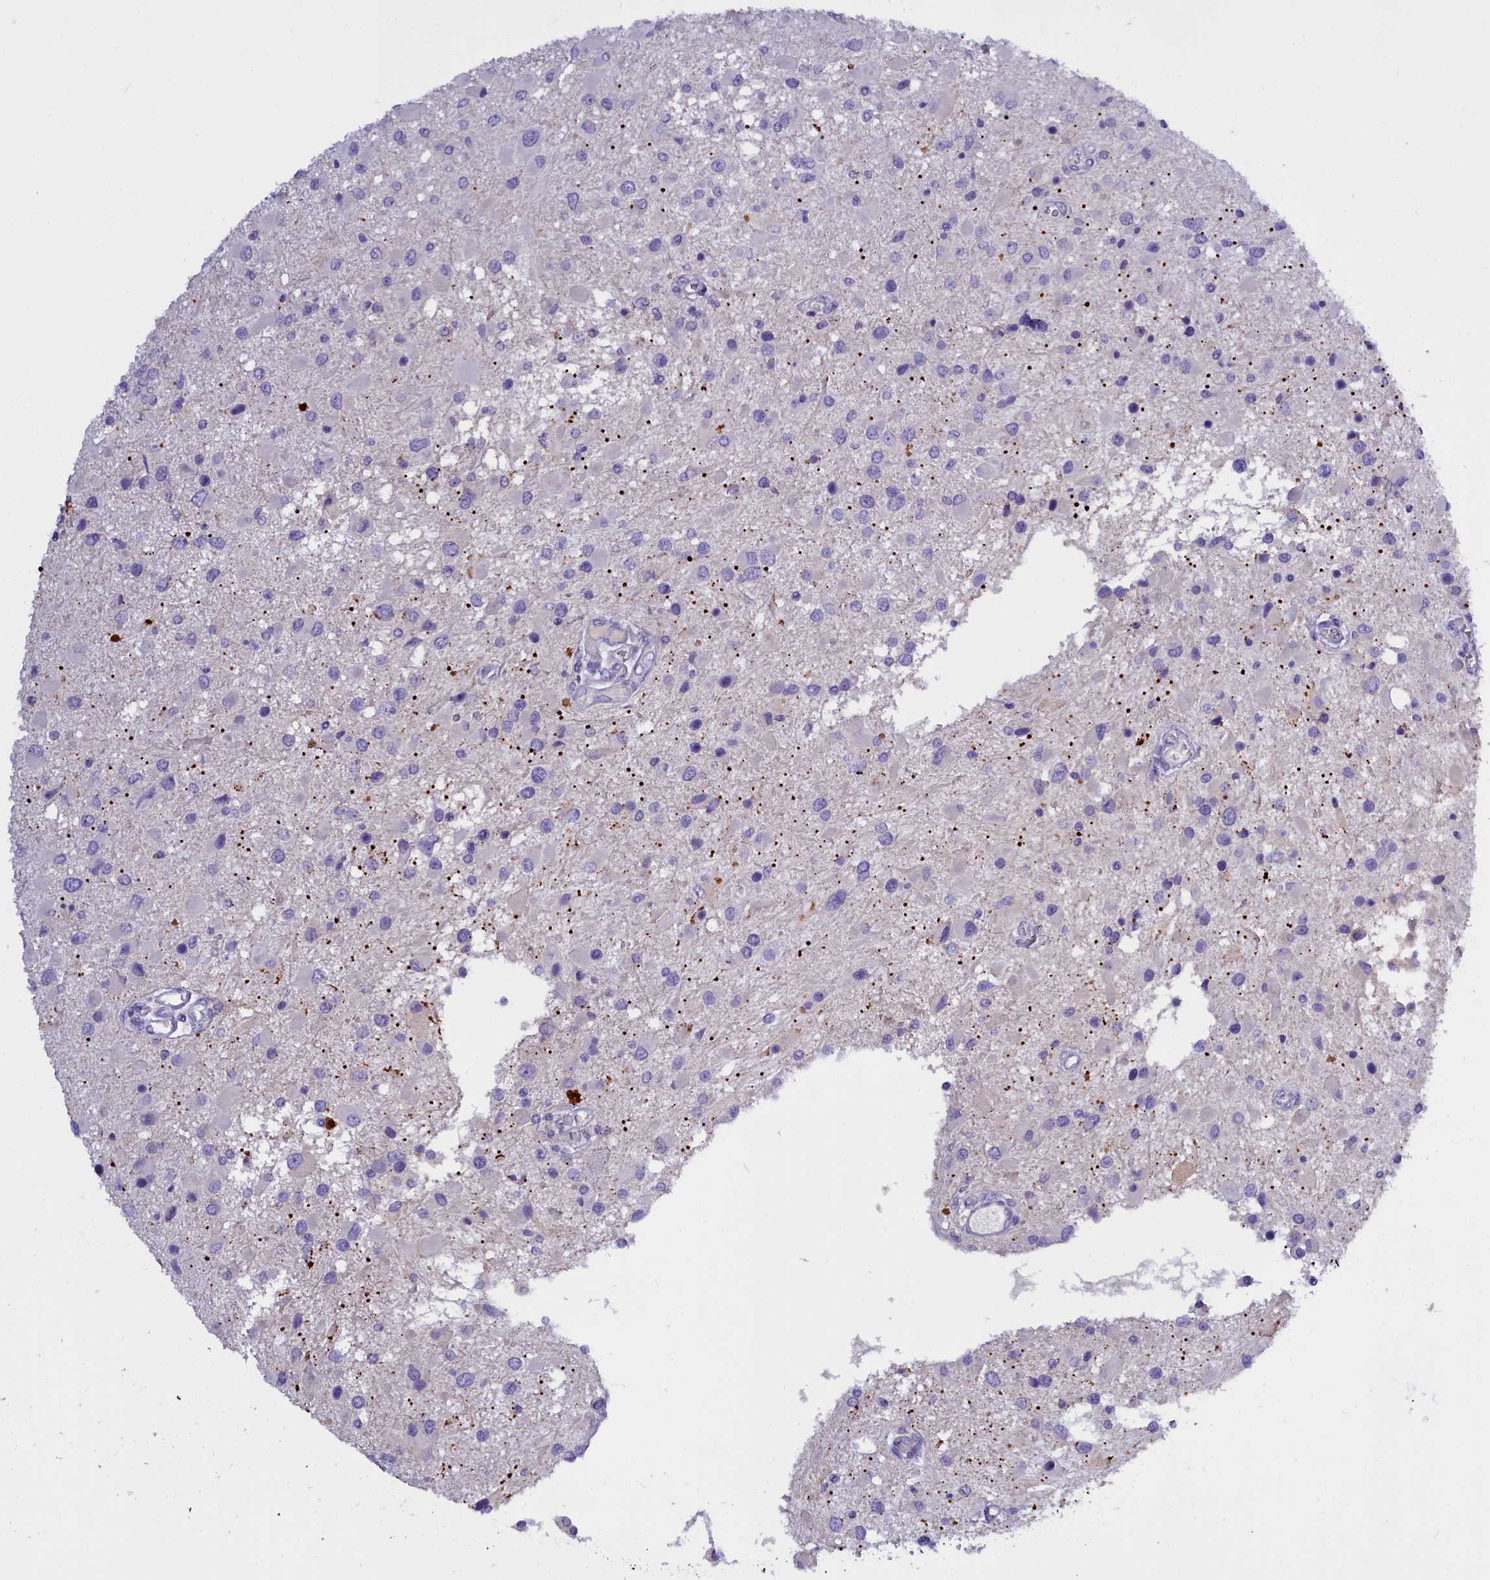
{"staining": {"intensity": "negative", "quantity": "none", "location": "none"}, "tissue": "glioma", "cell_type": "Tumor cells", "image_type": "cancer", "snomed": [{"axis": "morphology", "description": "Glioma, malignant, High grade"}, {"axis": "topography", "description": "Brain"}], "caption": "A photomicrograph of human malignant high-grade glioma is negative for staining in tumor cells. The staining is performed using DAB (3,3'-diaminobenzidine) brown chromogen with nuclei counter-stained in using hematoxylin.", "gene": "RTTN", "patient": {"sex": "male", "age": 53}}